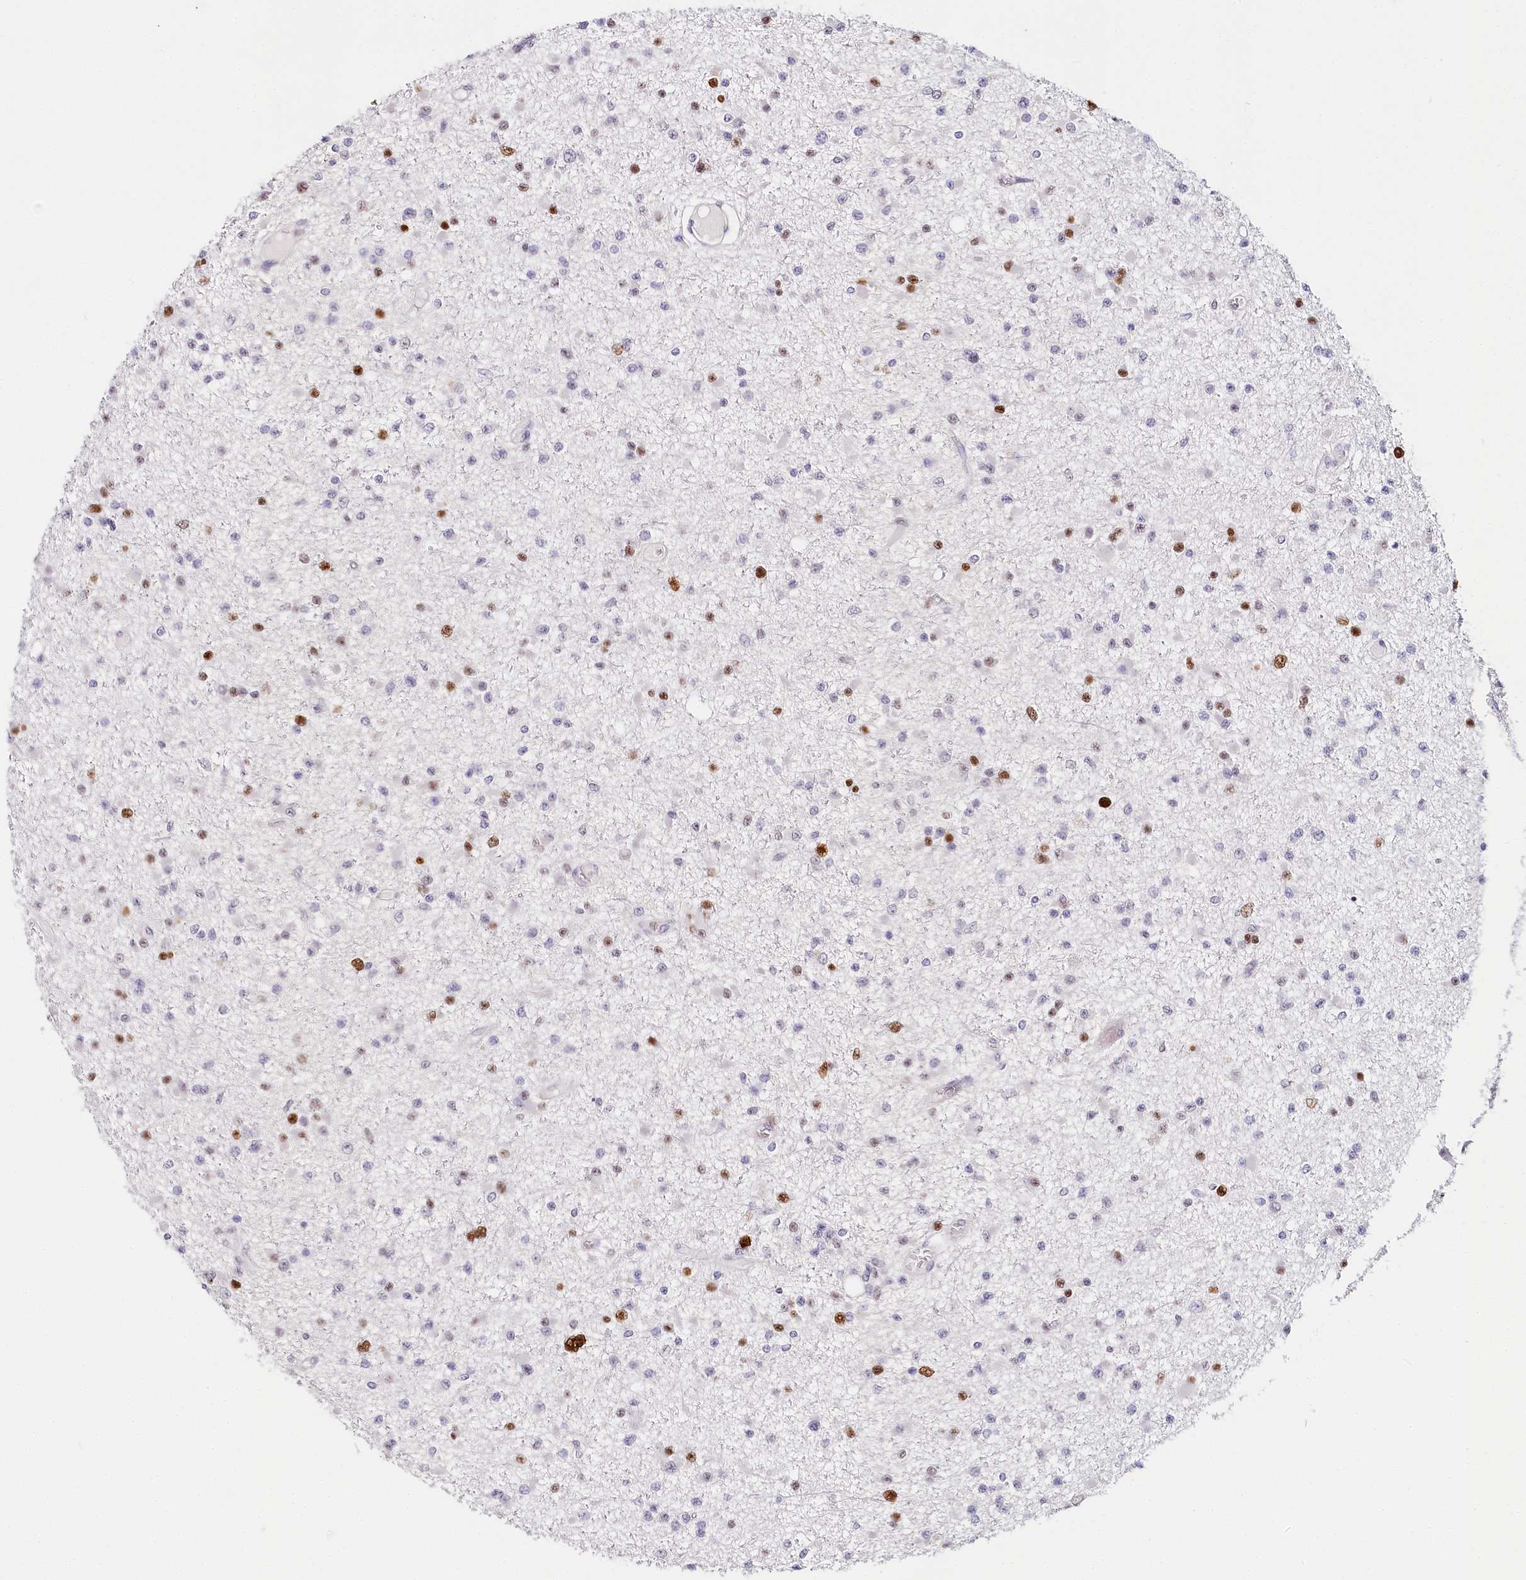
{"staining": {"intensity": "moderate", "quantity": "<25%", "location": "nuclear"}, "tissue": "glioma", "cell_type": "Tumor cells", "image_type": "cancer", "snomed": [{"axis": "morphology", "description": "Glioma, malignant, Low grade"}, {"axis": "topography", "description": "Brain"}], "caption": "Immunohistochemistry image of low-grade glioma (malignant) stained for a protein (brown), which exhibits low levels of moderate nuclear expression in approximately <25% of tumor cells.", "gene": "TP53", "patient": {"sex": "female", "age": 22}}